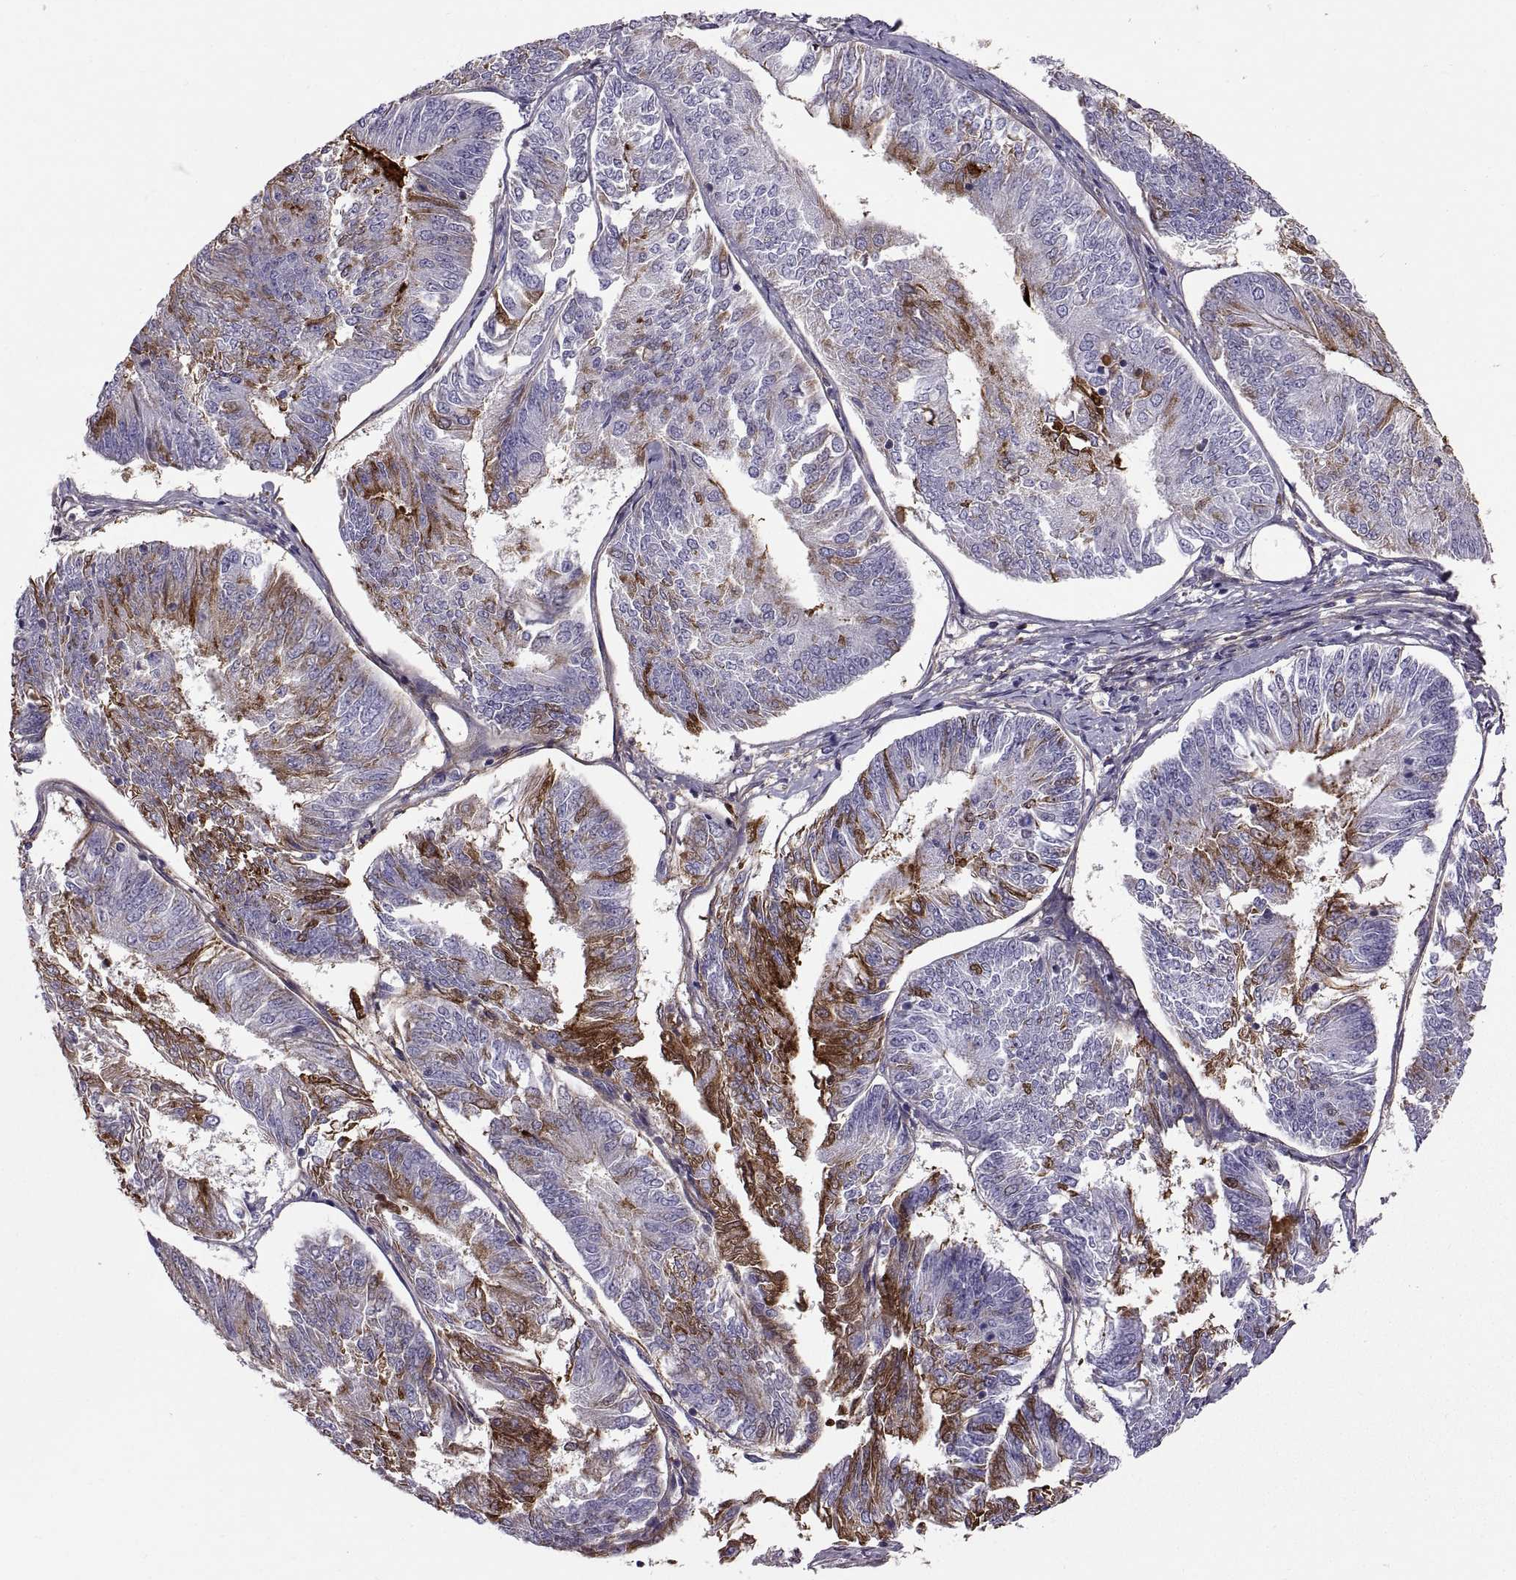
{"staining": {"intensity": "strong", "quantity": "<25%", "location": "cytoplasmic/membranous"}, "tissue": "endometrial cancer", "cell_type": "Tumor cells", "image_type": "cancer", "snomed": [{"axis": "morphology", "description": "Adenocarcinoma, NOS"}, {"axis": "topography", "description": "Endometrium"}], "caption": "Human endometrial cancer (adenocarcinoma) stained for a protein (brown) shows strong cytoplasmic/membranous positive expression in approximately <25% of tumor cells.", "gene": "EMILIN2", "patient": {"sex": "female", "age": 58}}